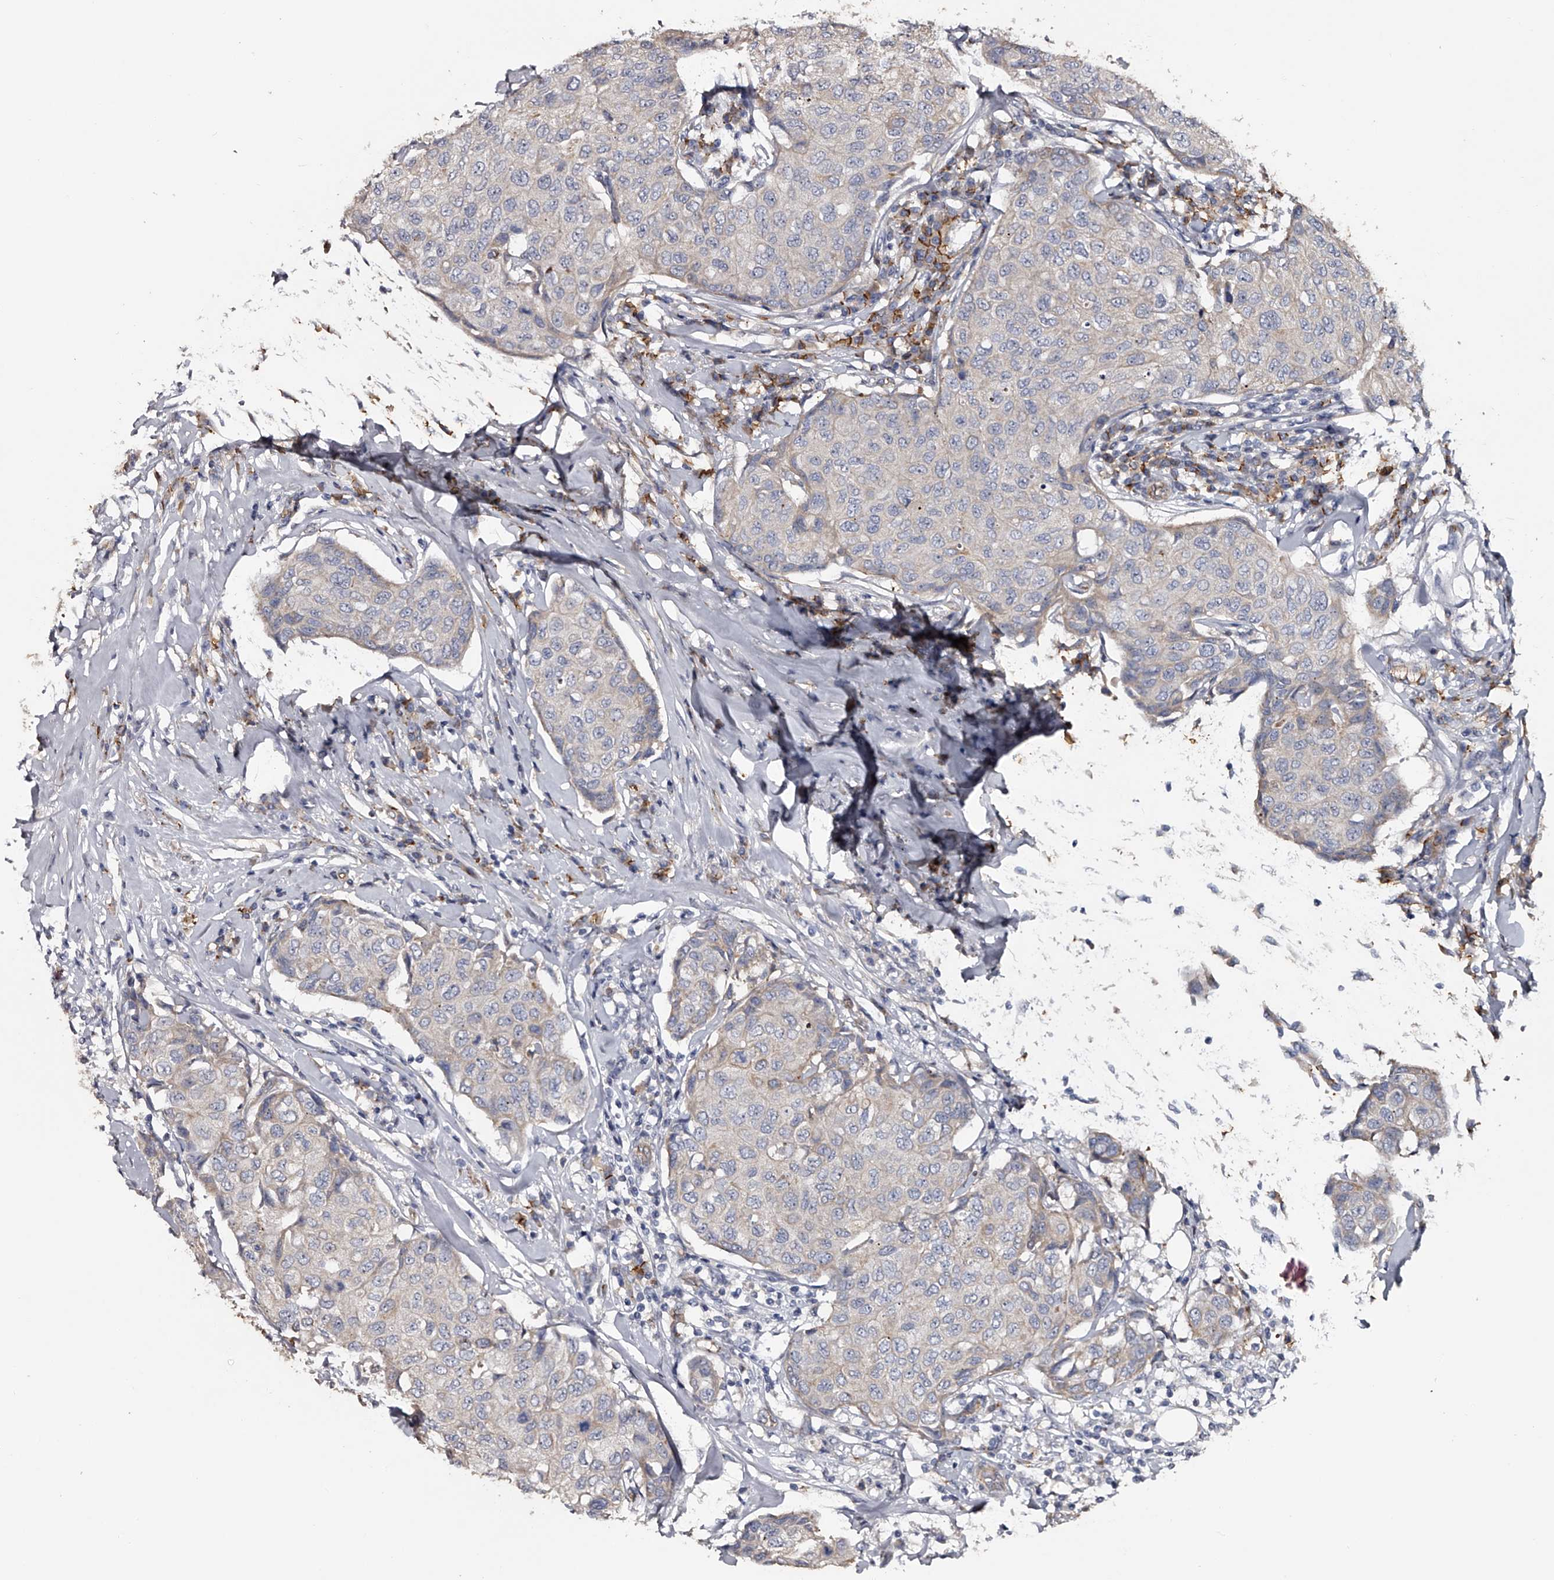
{"staining": {"intensity": "negative", "quantity": "none", "location": "none"}, "tissue": "breast cancer", "cell_type": "Tumor cells", "image_type": "cancer", "snomed": [{"axis": "morphology", "description": "Duct carcinoma"}, {"axis": "topography", "description": "Breast"}], "caption": "High magnification brightfield microscopy of breast cancer (invasive ductal carcinoma) stained with DAB (brown) and counterstained with hematoxylin (blue): tumor cells show no significant positivity.", "gene": "MDN1", "patient": {"sex": "female", "age": 80}}